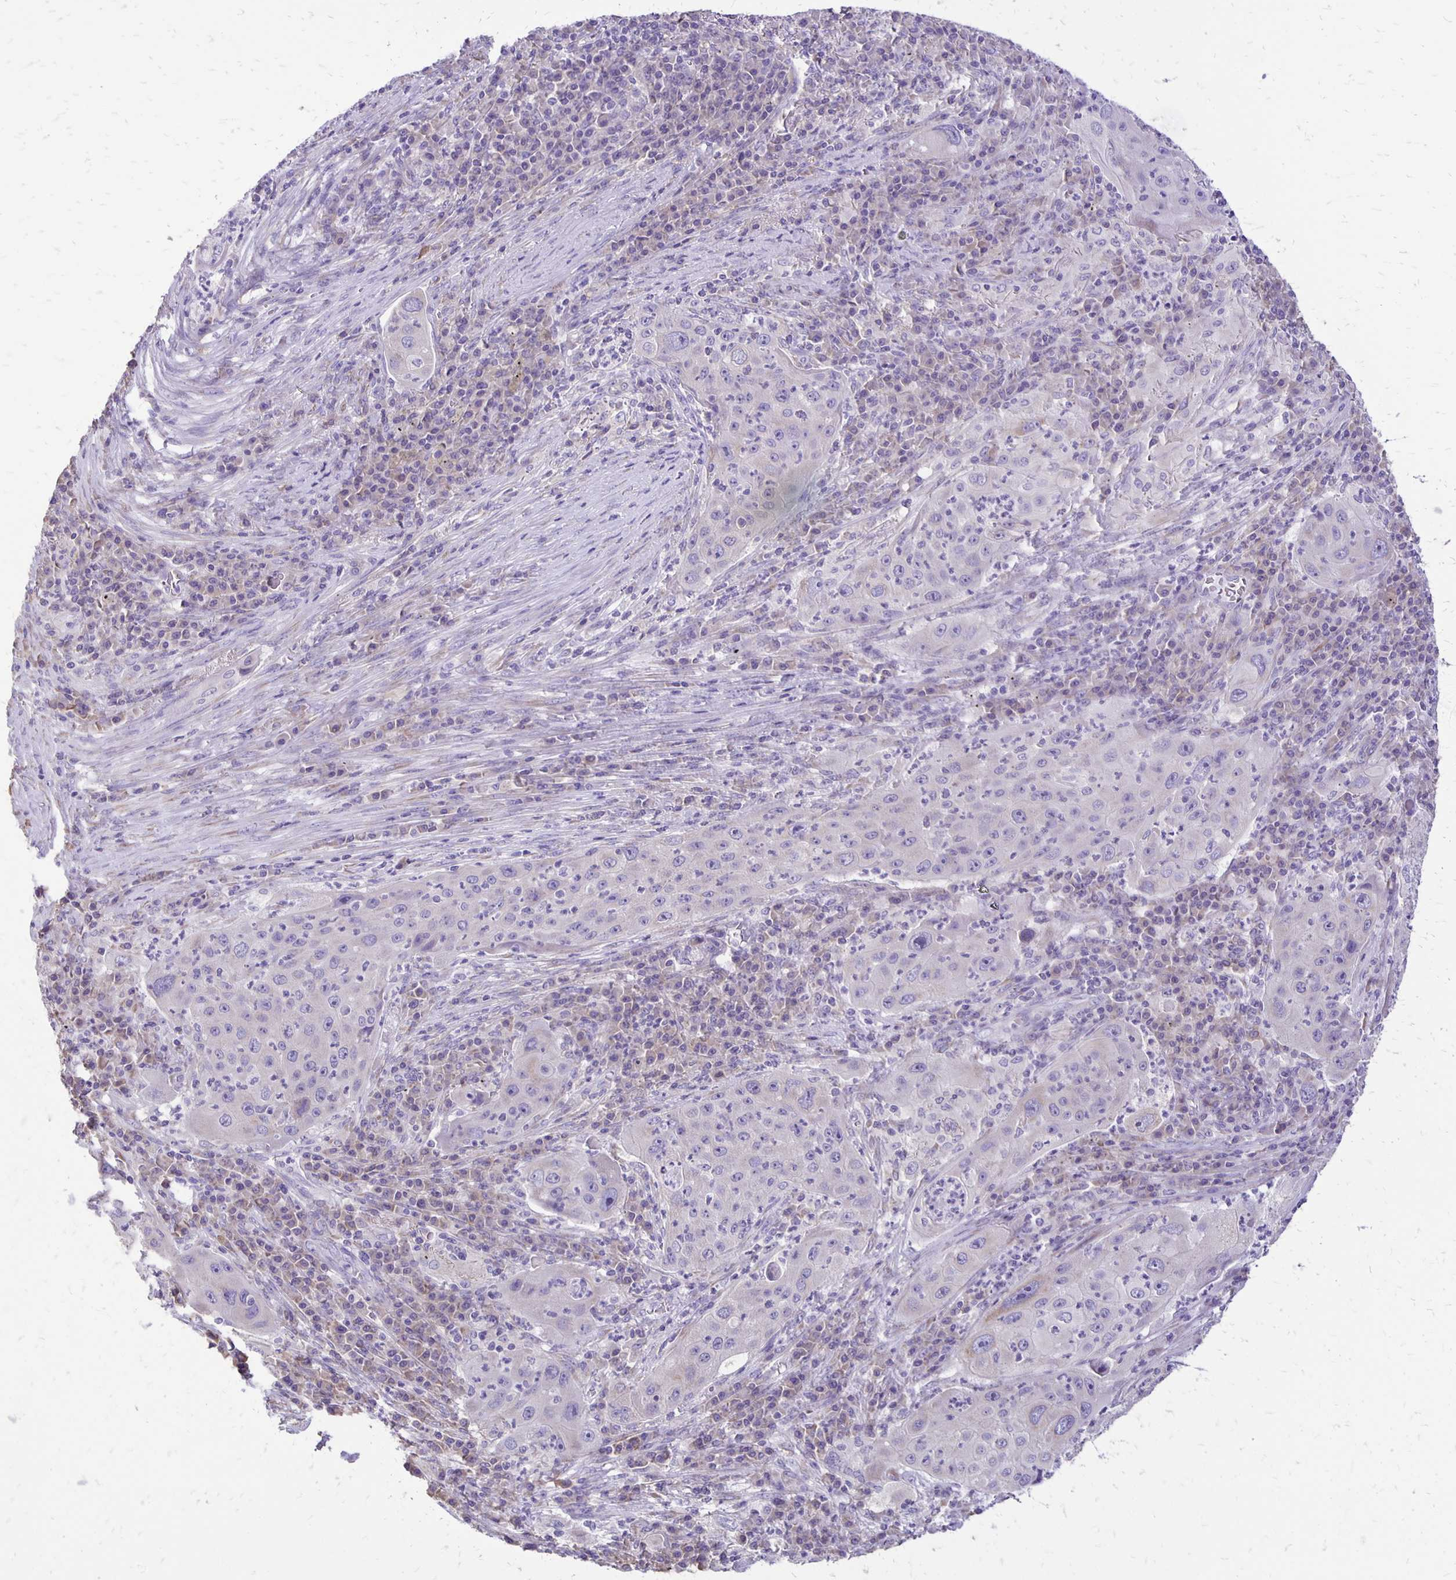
{"staining": {"intensity": "negative", "quantity": "none", "location": "none"}, "tissue": "lung cancer", "cell_type": "Tumor cells", "image_type": "cancer", "snomed": [{"axis": "morphology", "description": "Squamous cell carcinoma, NOS"}, {"axis": "topography", "description": "Lung"}], "caption": "DAB (3,3'-diaminobenzidine) immunohistochemical staining of human squamous cell carcinoma (lung) displays no significant staining in tumor cells.", "gene": "ANKRD45", "patient": {"sex": "female", "age": 59}}